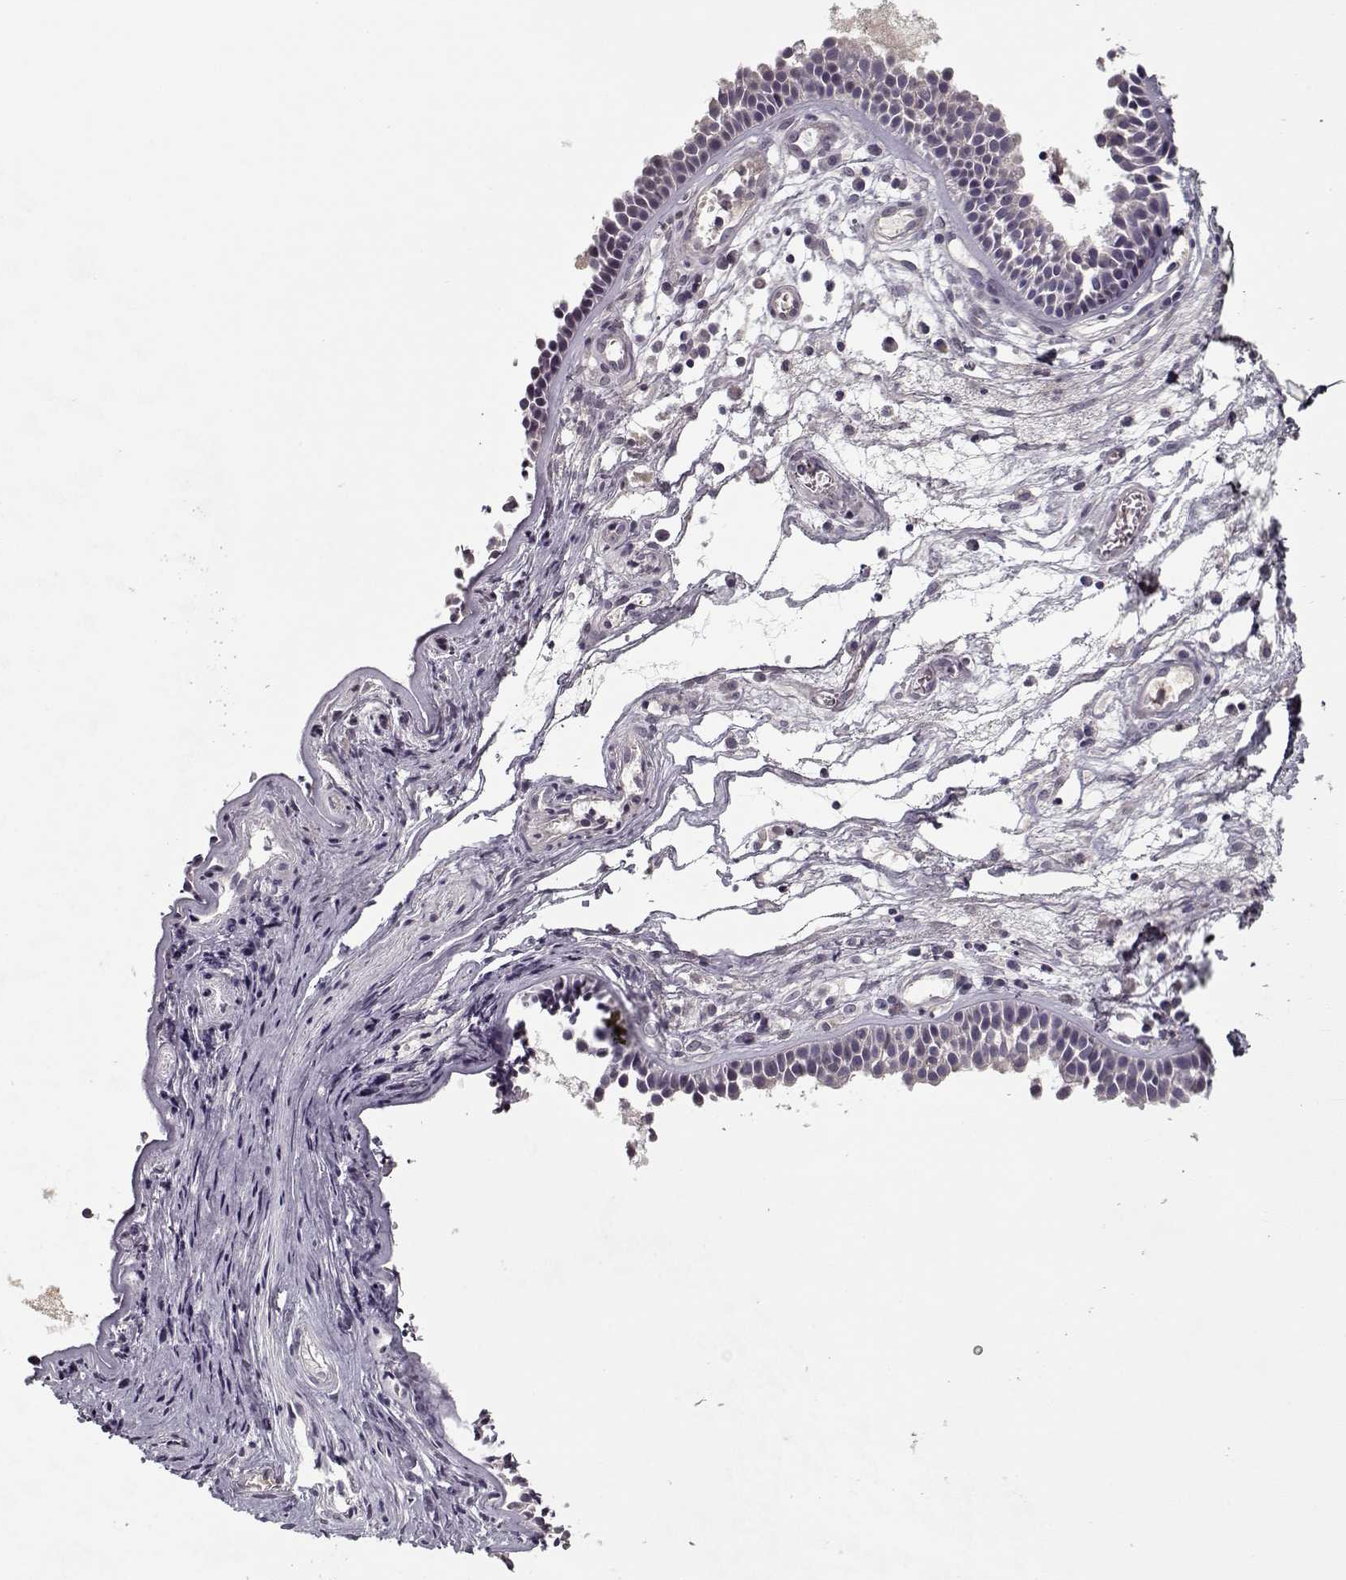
{"staining": {"intensity": "negative", "quantity": "none", "location": "none"}, "tissue": "nasopharynx", "cell_type": "Respiratory epithelial cells", "image_type": "normal", "snomed": [{"axis": "morphology", "description": "Normal tissue, NOS"}, {"axis": "topography", "description": "Nasopharynx"}], "caption": "There is no significant positivity in respiratory epithelial cells of nasopharynx. The staining is performed using DAB brown chromogen with nuclei counter-stained in using hematoxylin.", "gene": "AFM", "patient": {"sex": "male", "age": 31}}